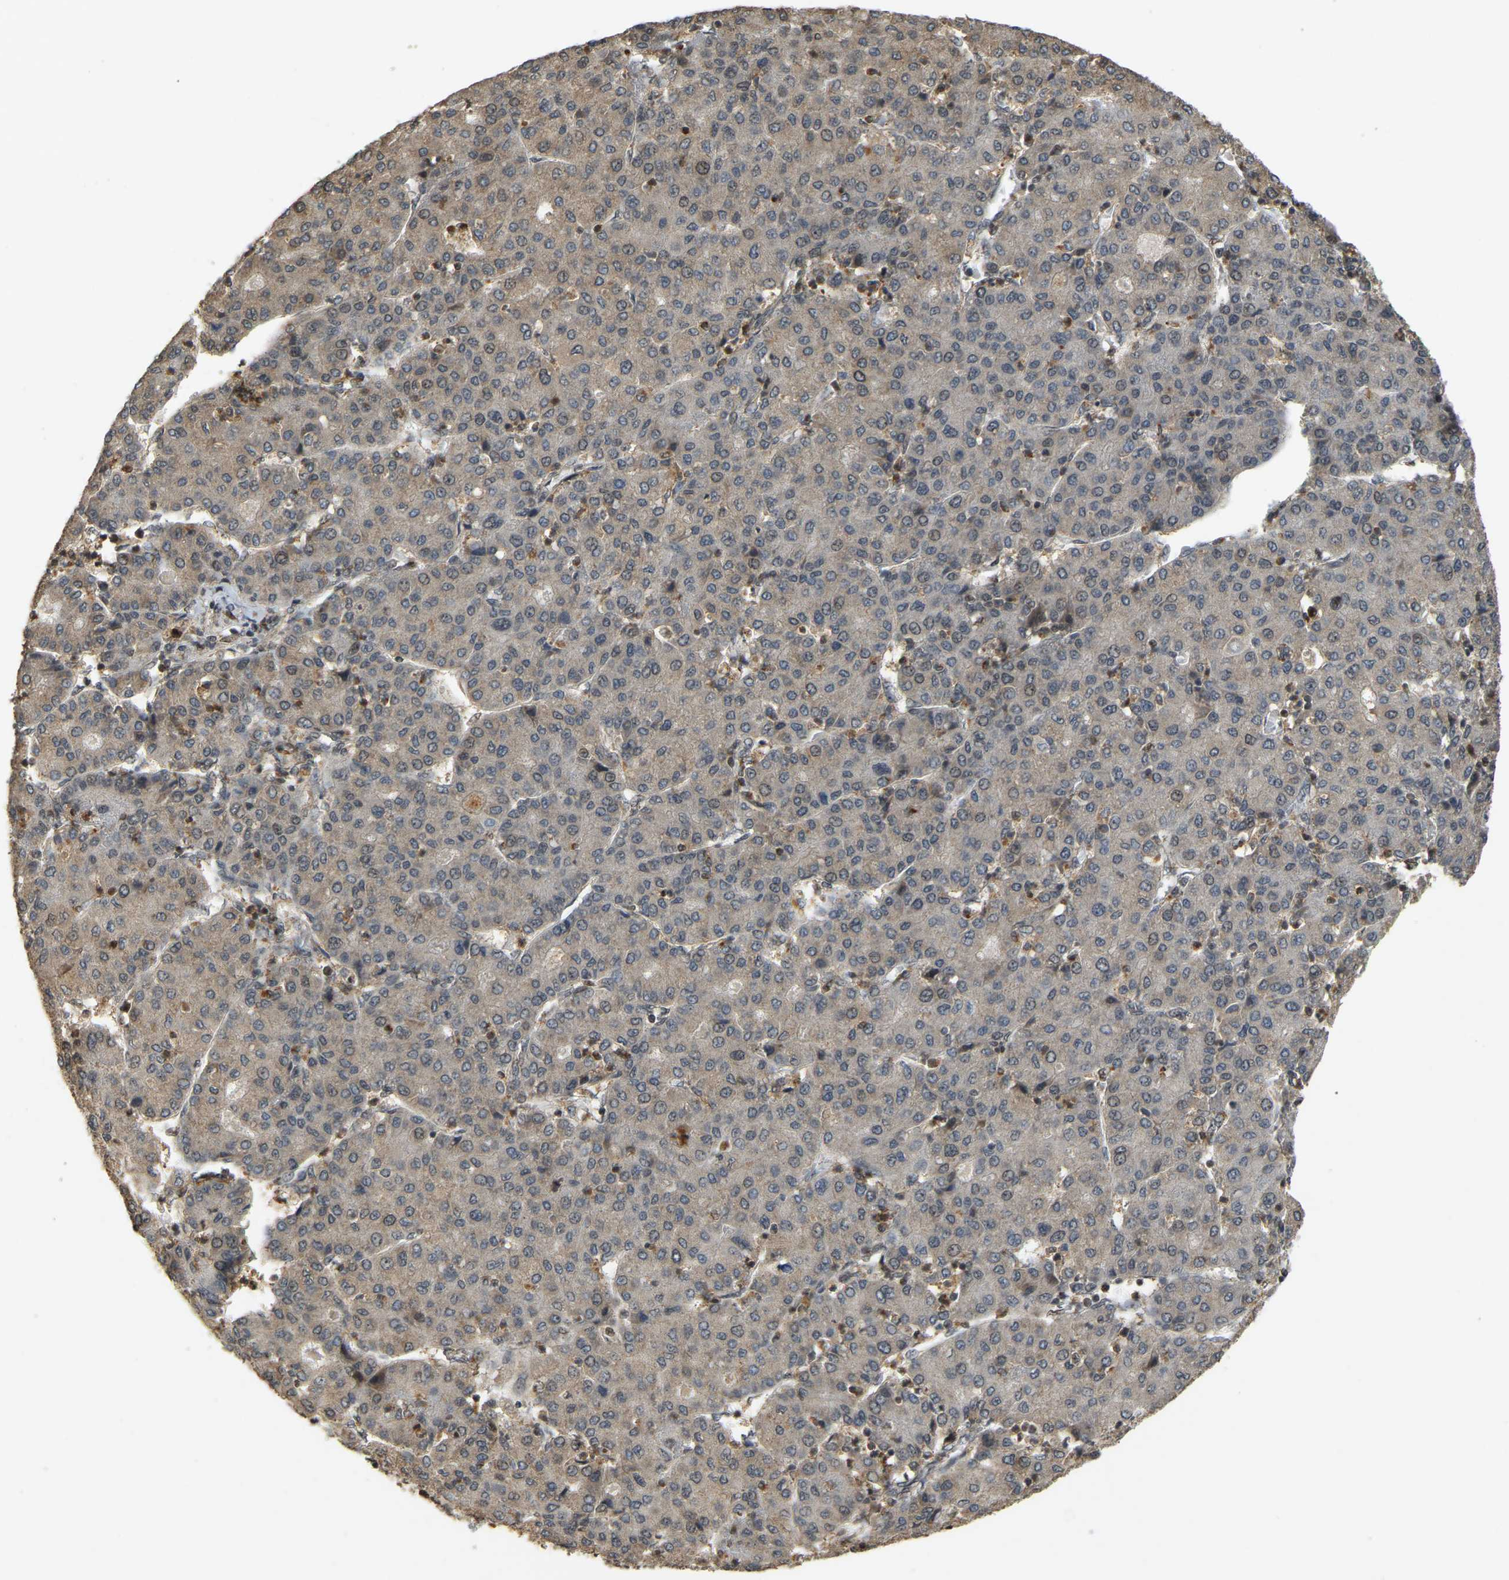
{"staining": {"intensity": "weak", "quantity": "25%-75%", "location": "cytoplasmic/membranous"}, "tissue": "liver cancer", "cell_type": "Tumor cells", "image_type": "cancer", "snomed": [{"axis": "morphology", "description": "Carcinoma, Hepatocellular, NOS"}, {"axis": "topography", "description": "Liver"}], "caption": "Protein staining shows weak cytoplasmic/membranous staining in about 25%-75% of tumor cells in liver hepatocellular carcinoma.", "gene": "BRF2", "patient": {"sex": "male", "age": 65}}